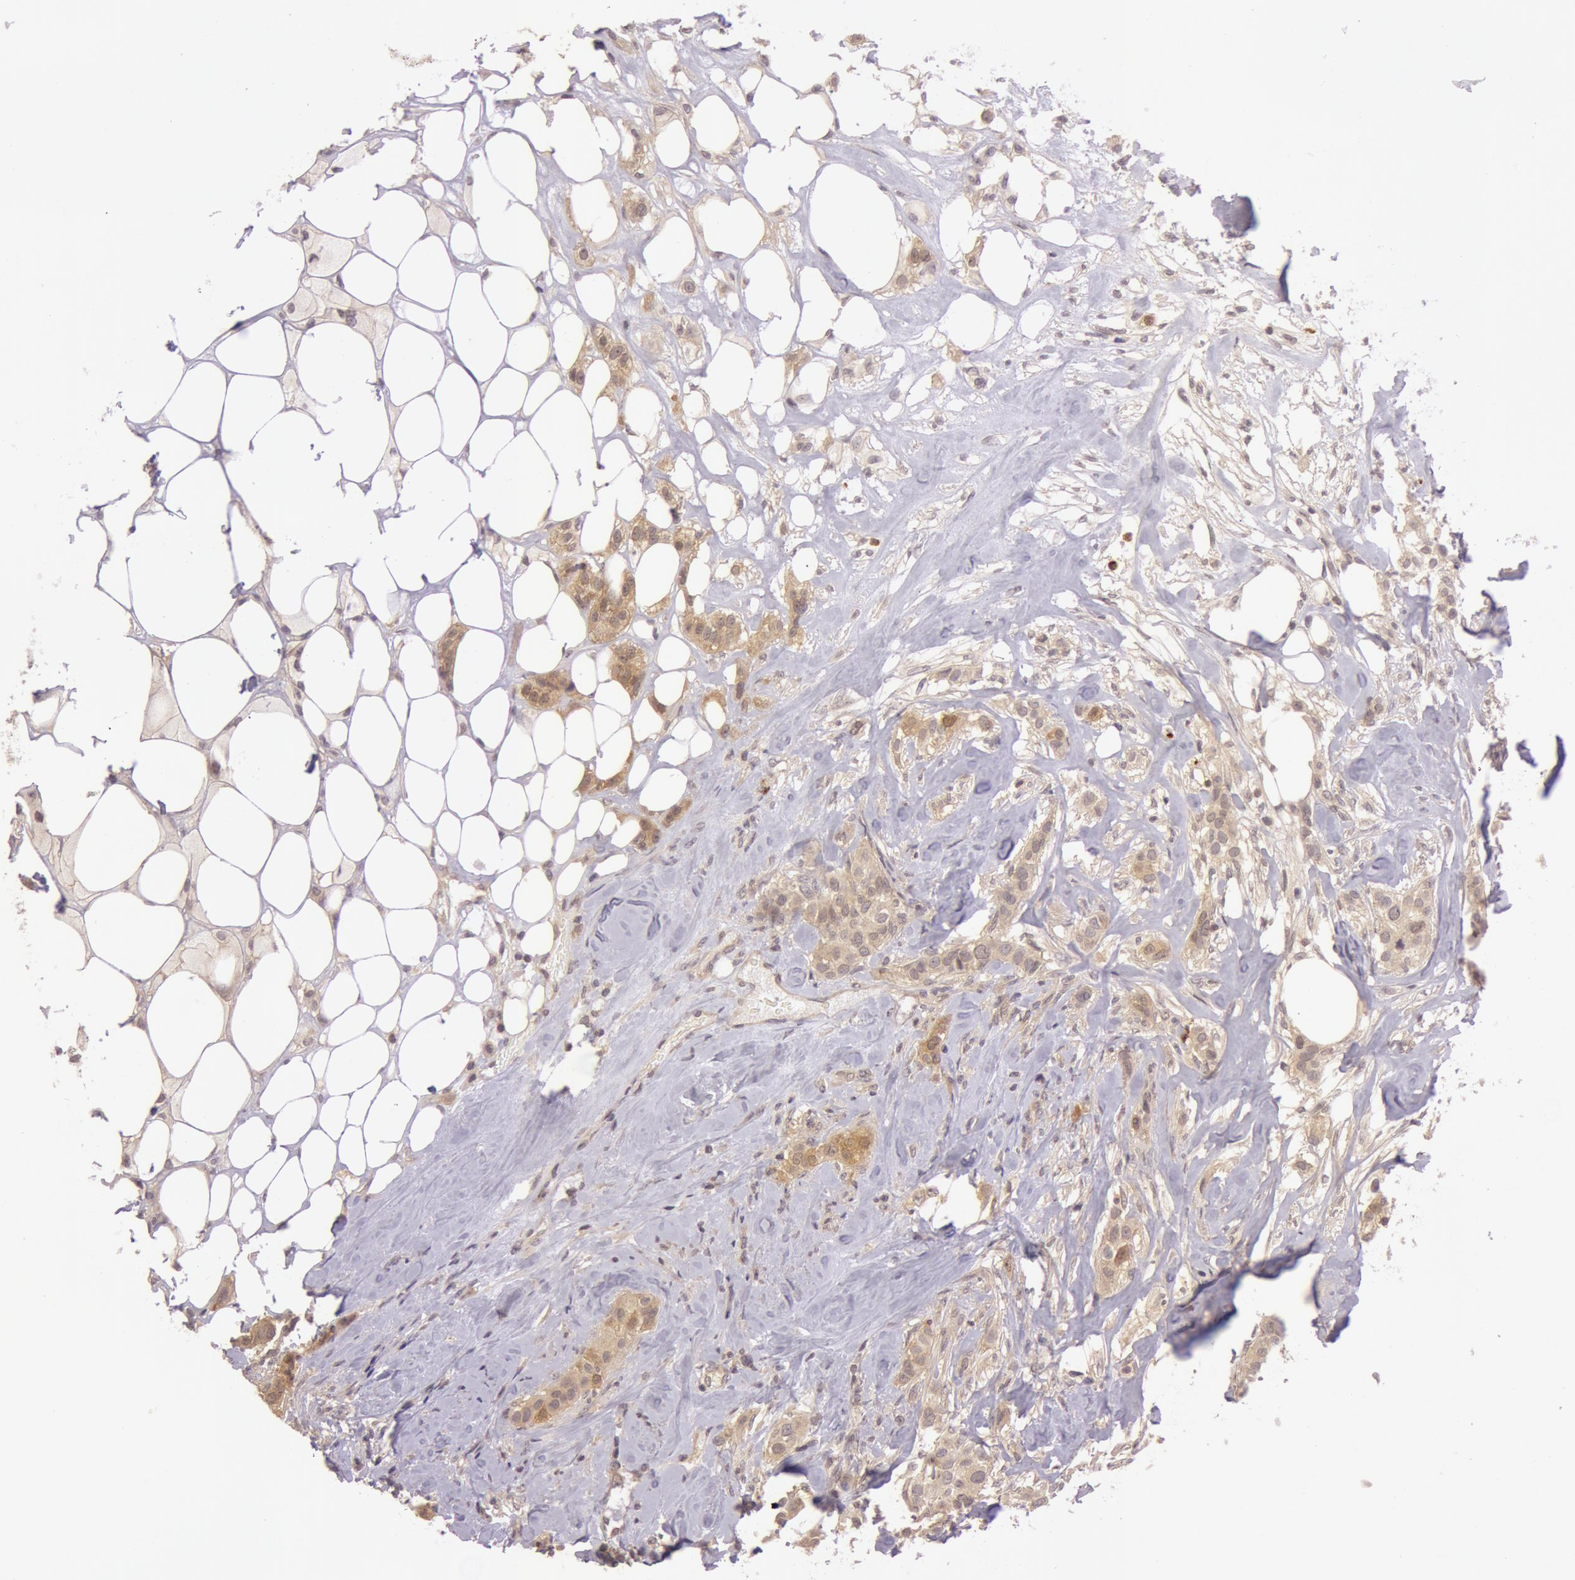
{"staining": {"intensity": "moderate", "quantity": ">75%", "location": "cytoplasmic/membranous"}, "tissue": "breast cancer", "cell_type": "Tumor cells", "image_type": "cancer", "snomed": [{"axis": "morphology", "description": "Duct carcinoma"}, {"axis": "topography", "description": "Breast"}], "caption": "Approximately >75% of tumor cells in human invasive ductal carcinoma (breast) demonstrate moderate cytoplasmic/membranous protein positivity as visualized by brown immunohistochemical staining.", "gene": "ATG2B", "patient": {"sex": "female", "age": 45}}